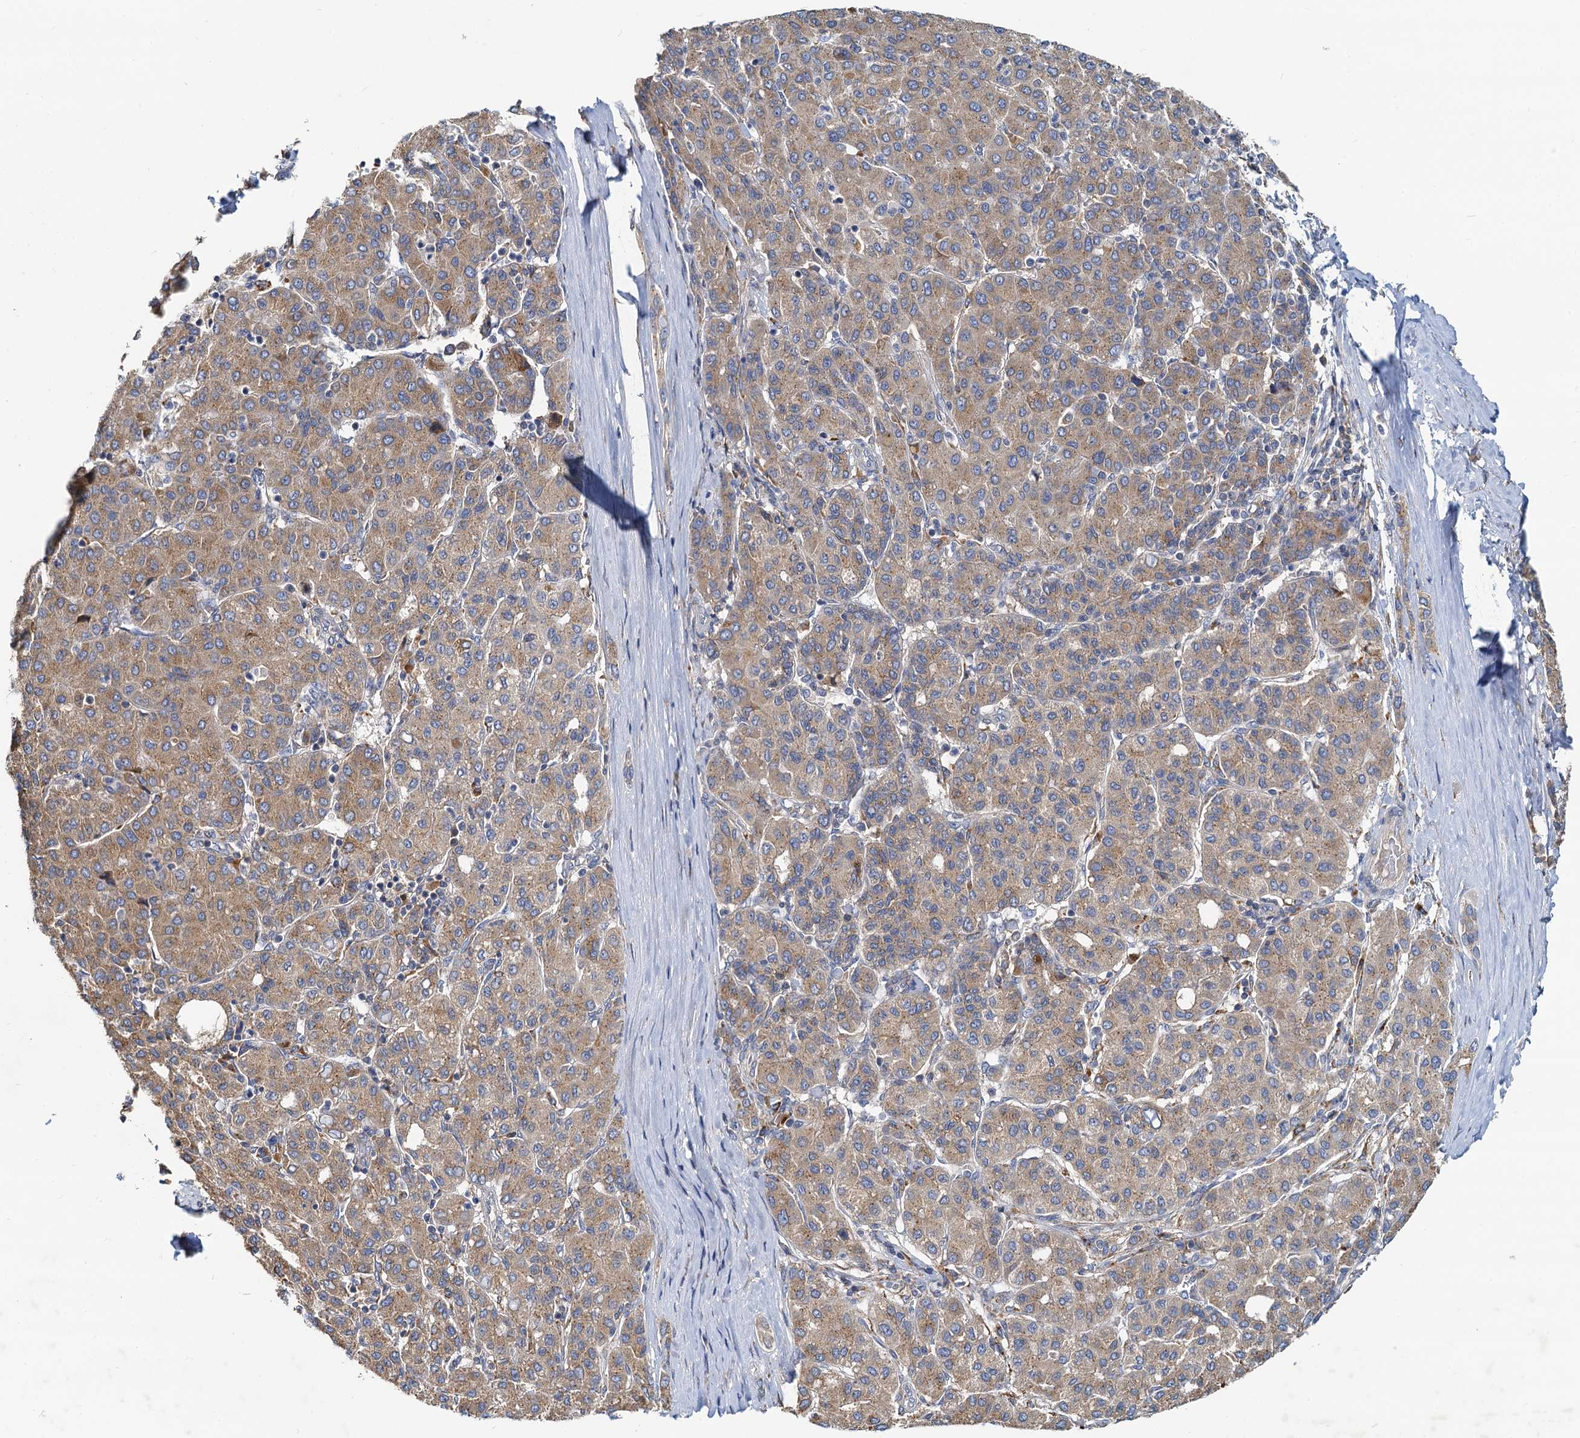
{"staining": {"intensity": "moderate", "quantity": ">75%", "location": "cytoplasmic/membranous"}, "tissue": "liver cancer", "cell_type": "Tumor cells", "image_type": "cancer", "snomed": [{"axis": "morphology", "description": "Carcinoma, Hepatocellular, NOS"}, {"axis": "topography", "description": "Liver"}], "caption": "IHC of human liver cancer (hepatocellular carcinoma) exhibits medium levels of moderate cytoplasmic/membranous staining in approximately >75% of tumor cells.", "gene": "NKAPD1", "patient": {"sex": "male", "age": 65}}